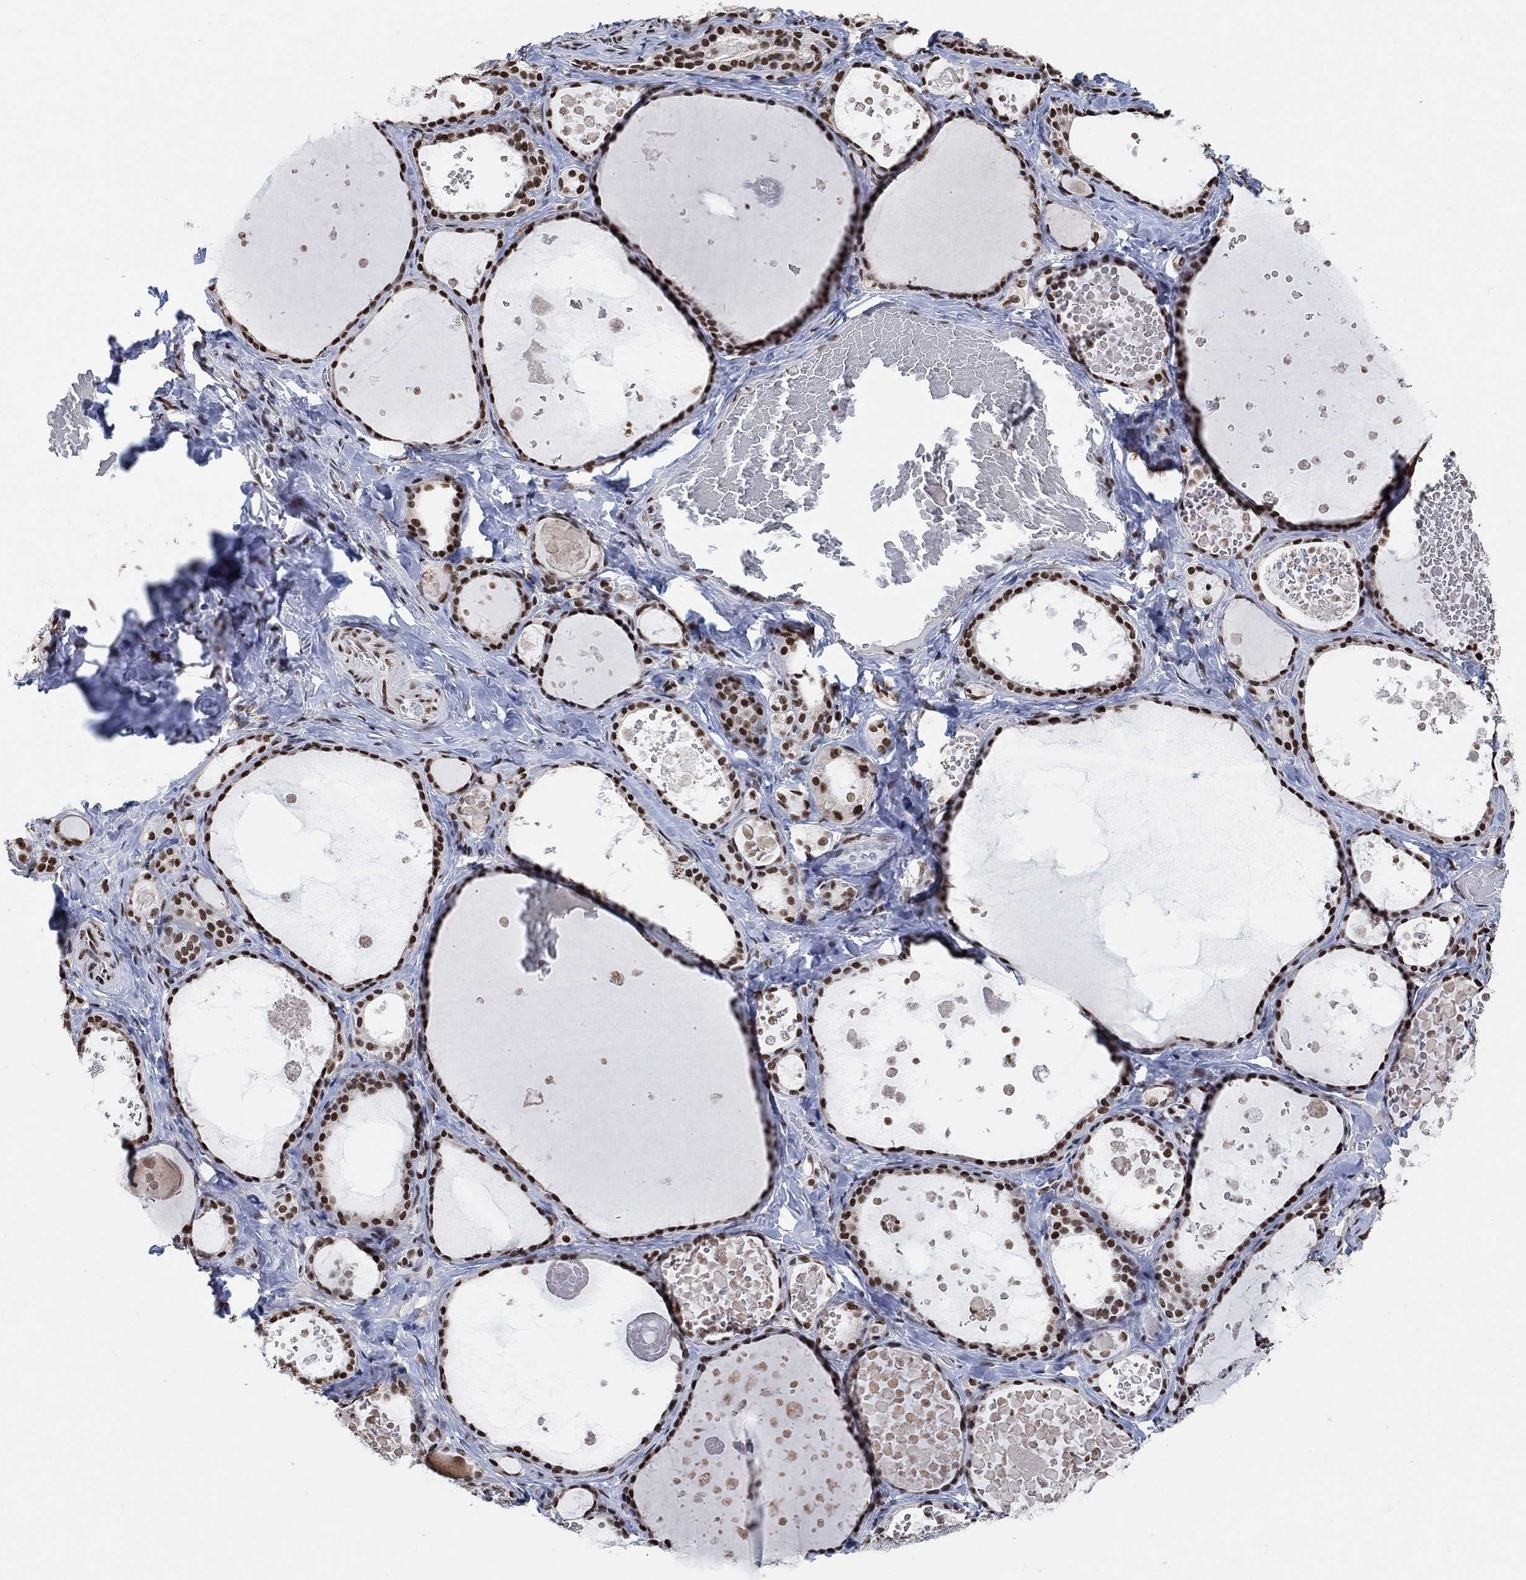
{"staining": {"intensity": "strong", "quantity": ">75%", "location": "nuclear"}, "tissue": "thyroid gland", "cell_type": "Glandular cells", "image_type": "normal", "snomed": [{"axis": "morphology", "description": "Normal tissue, NOS"}, {"axis": "topography", "description": "Thyroid gland"}], "caption": "Protein staining of normal thyroid gland demonstrates strong nuclear positivity in approximately >75% of glandular cells.", "gene": "USP39", "patient": {"sex": "female", "age": 56}}